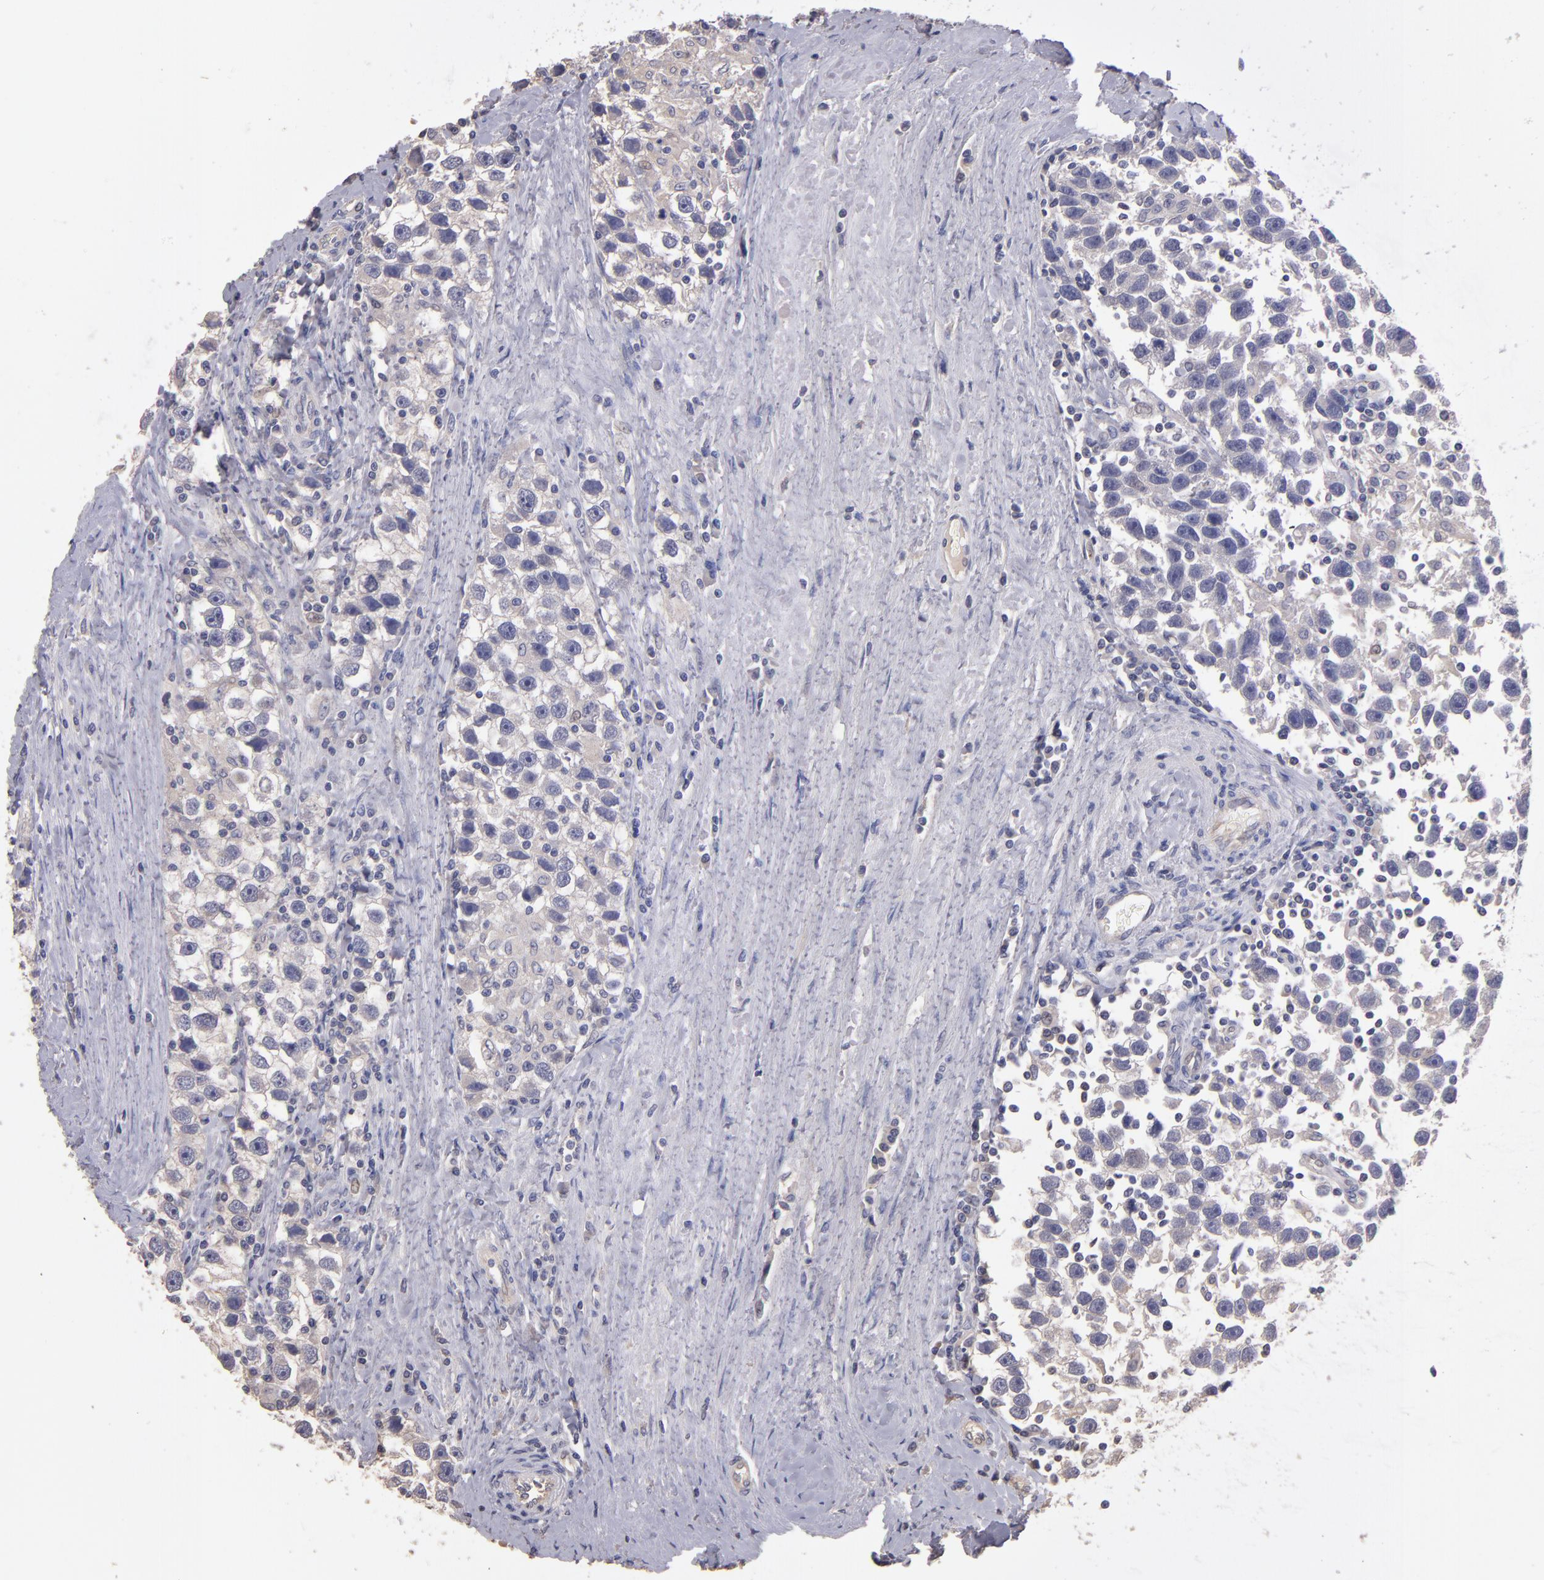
{"staining": {"intensity": "negative", "quantity": "none", "location": "none"}, "tissue": "testis cancer", "cell_type": "Tumor cells", "image_type": "cancer", "snomed": [{"axis": "morphology", "description": "Seminoma, NOS"}, {"axis": "topography", "description": "Testis"}], "caption": "This micrograph is of testis seminoma stained with IHC to label a protein in brown with the nuclei are counter-stained blue. There is no expression in tumor cells. (Brightfield microscopy of DAB immunohistochemistry (IHC) at high magnification).", "gene": "GNAZ", "patient": {"sex": "male", "age": 43}}